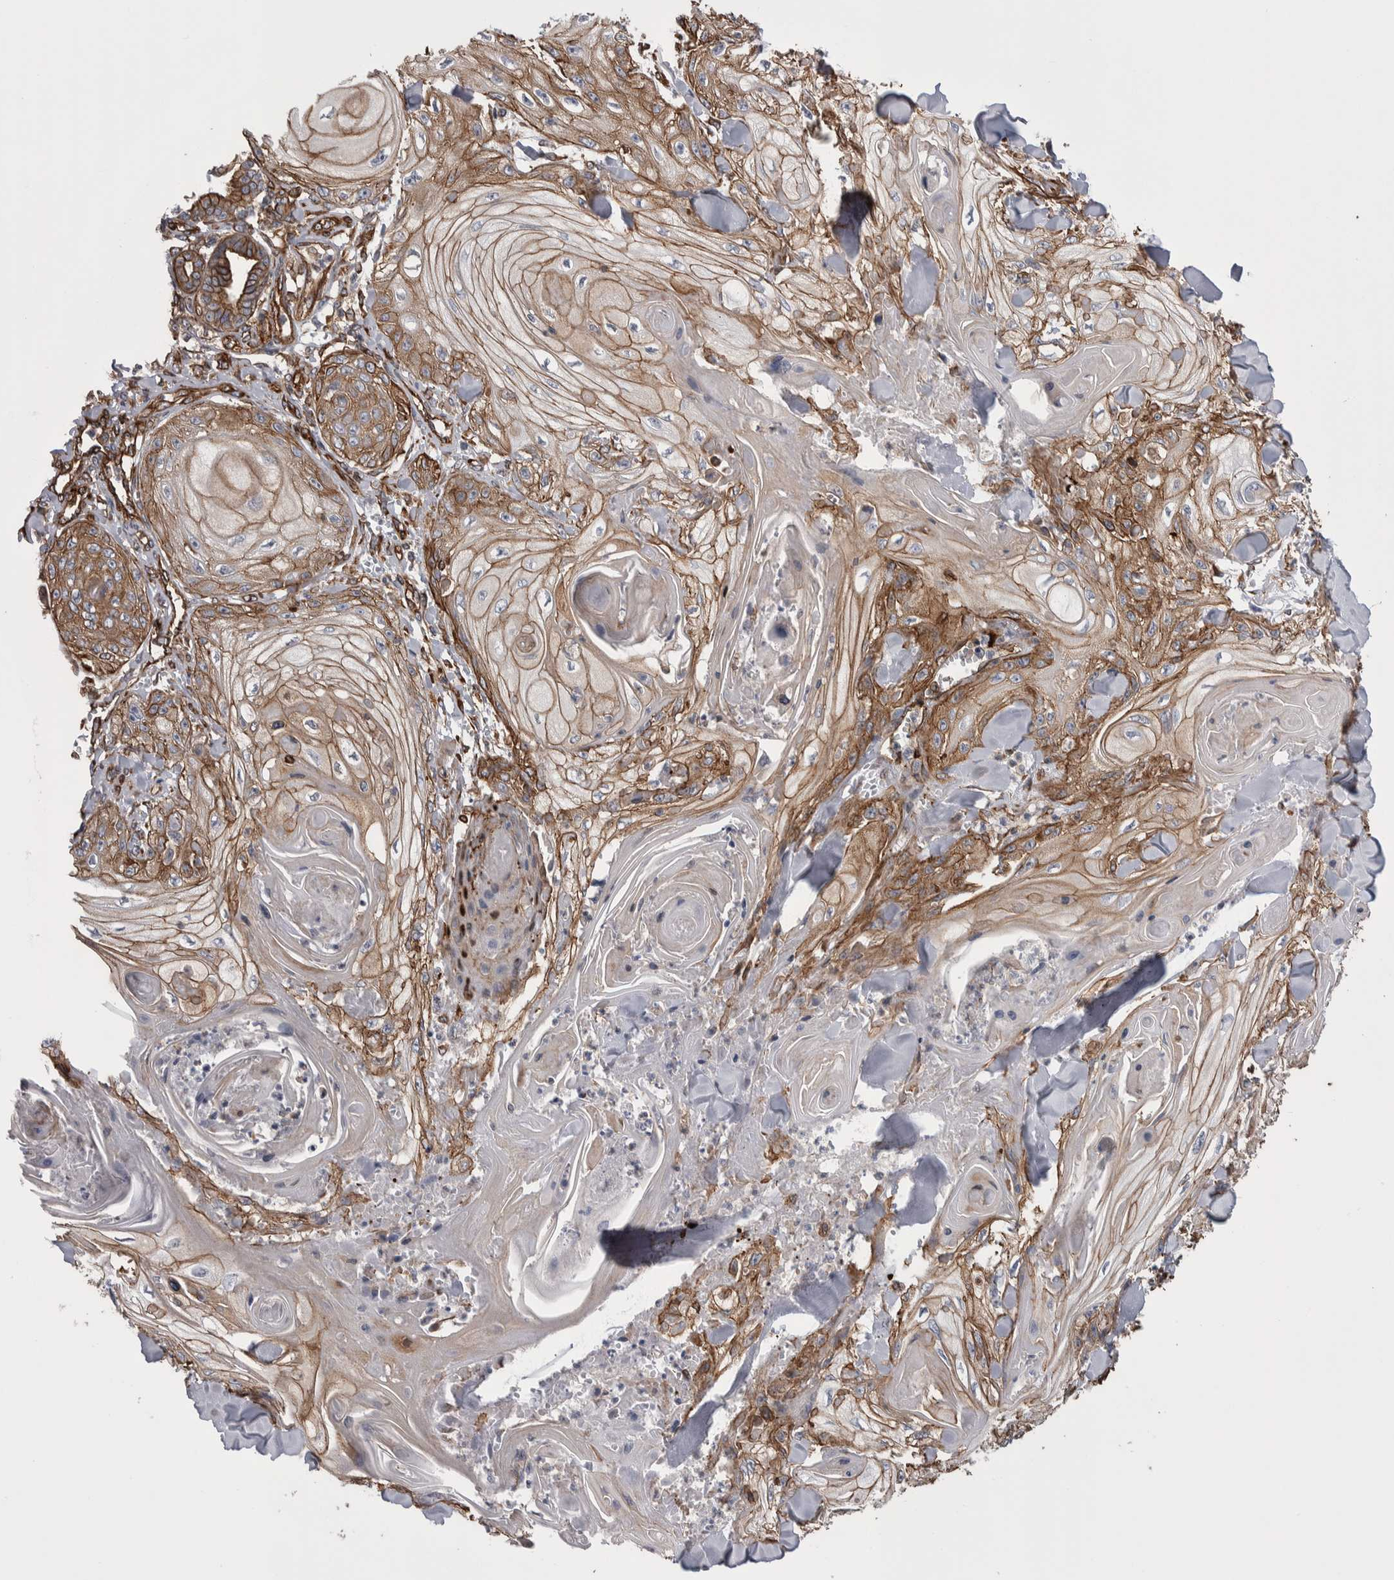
{"staining": {"intensity": "moderate", "quantity": ">75%", "location": "cytoplasmic/membranous"}, "tissue": "skin cancer", "cell_type": "Tumor cells", "image_type": "cancer", "snomed": [{"axis": "morphology", "description": "Squamous cell carcinoma, NOS"}, {"axis": "topography", "description": "Skin"}], "caption": "Immunohistochemistry staining of skin squamous cell carcinoma, which reveals medium levels of moderate cytoplasmic/membranous expression in approximately >75% of tumor cells indicating moderate cytoplasmic/membranous protein expression. The staining was performed using DAB (brown) for protein detection and nuclei were counterstained in hematoxylin (blue).", "gene": "KIF12", "patient": {"sex": "male", "age": 74}}